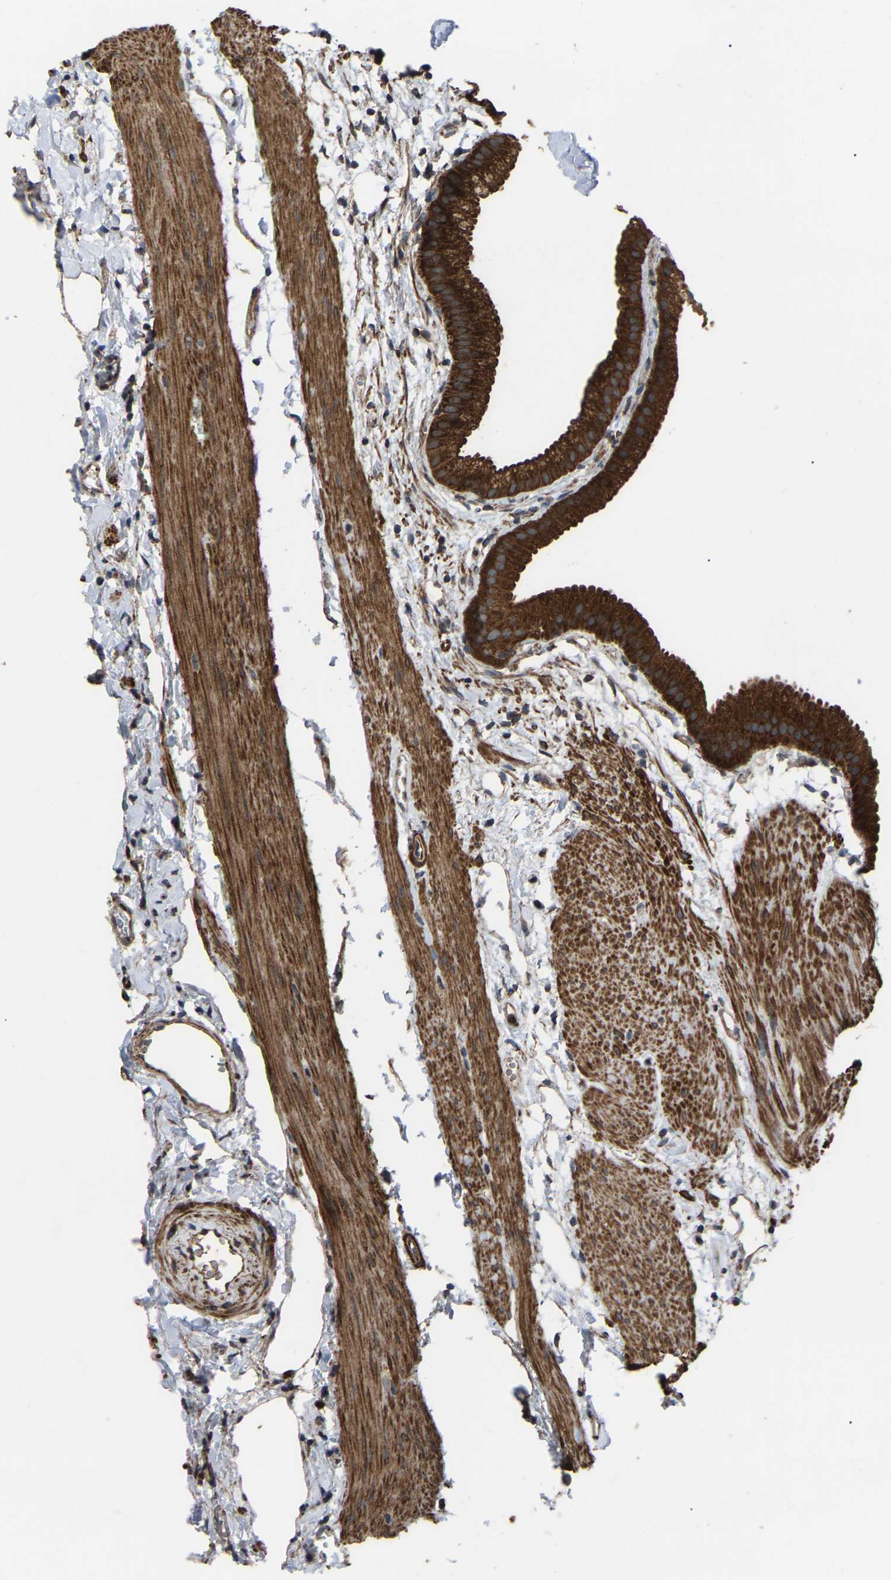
{"staining": {"intensity": "strong", "quantity": ">75%", "location": "cytoplasmic/membranous"}, "tissue": "gallbladder", "cell_type": "Glandular cells", "image_type": "normal", "snomed": [{"axis": "morphology", "description": "Normal tissue, NOS"}, {"axis": "topography", "description": "Gallbladder"}], "caption": "This histopathology image displays benign gallbladder stained with IHC to label a protein in brown. The cytoplasmic/membranous of glandular cells show strong positivity for the protein. Nuclei are counter-stained blue.", "gene": "GCC1", "patient": {"sex": "female", "age": 64}}